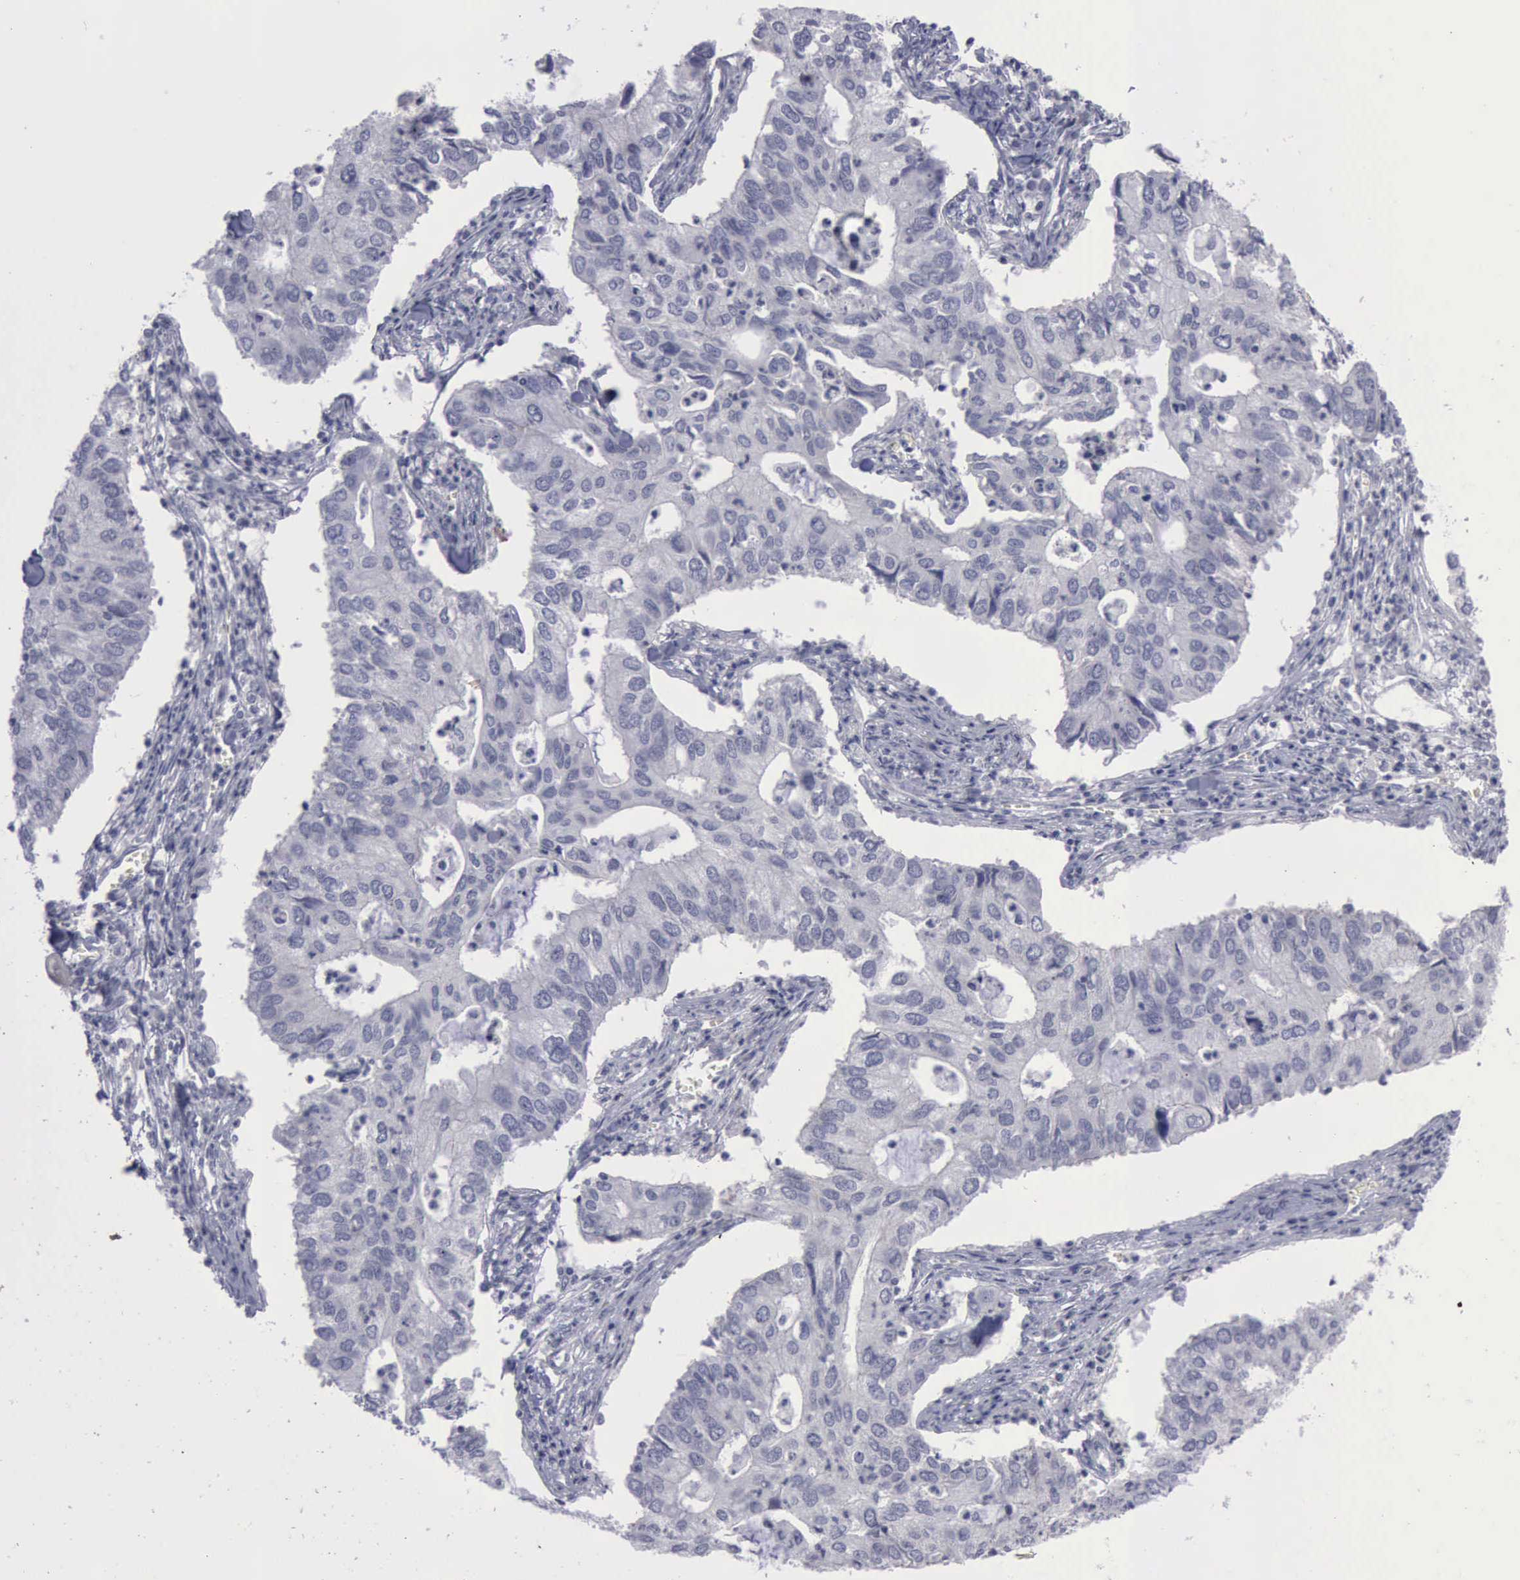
{"staining": {"intensity": "negative", "quantity": "none", "location": "none"}, "tissue": "lung cancer", "cell_type": "Tumor cells", "image_type": "cancer", "snomed": [{"axis": "morphology", "description": "Adenocarcinoma, NOS"}, {"axis": "topography", "description": "Lung"}], "caption": "DAB (3,3'-diaminobenzidine) immunohistochemical staining of human lung cancer exhibits no significant expression in tumor cells.", "gene": "CDH2", "patient": {"sex": "male", "age": 48}}